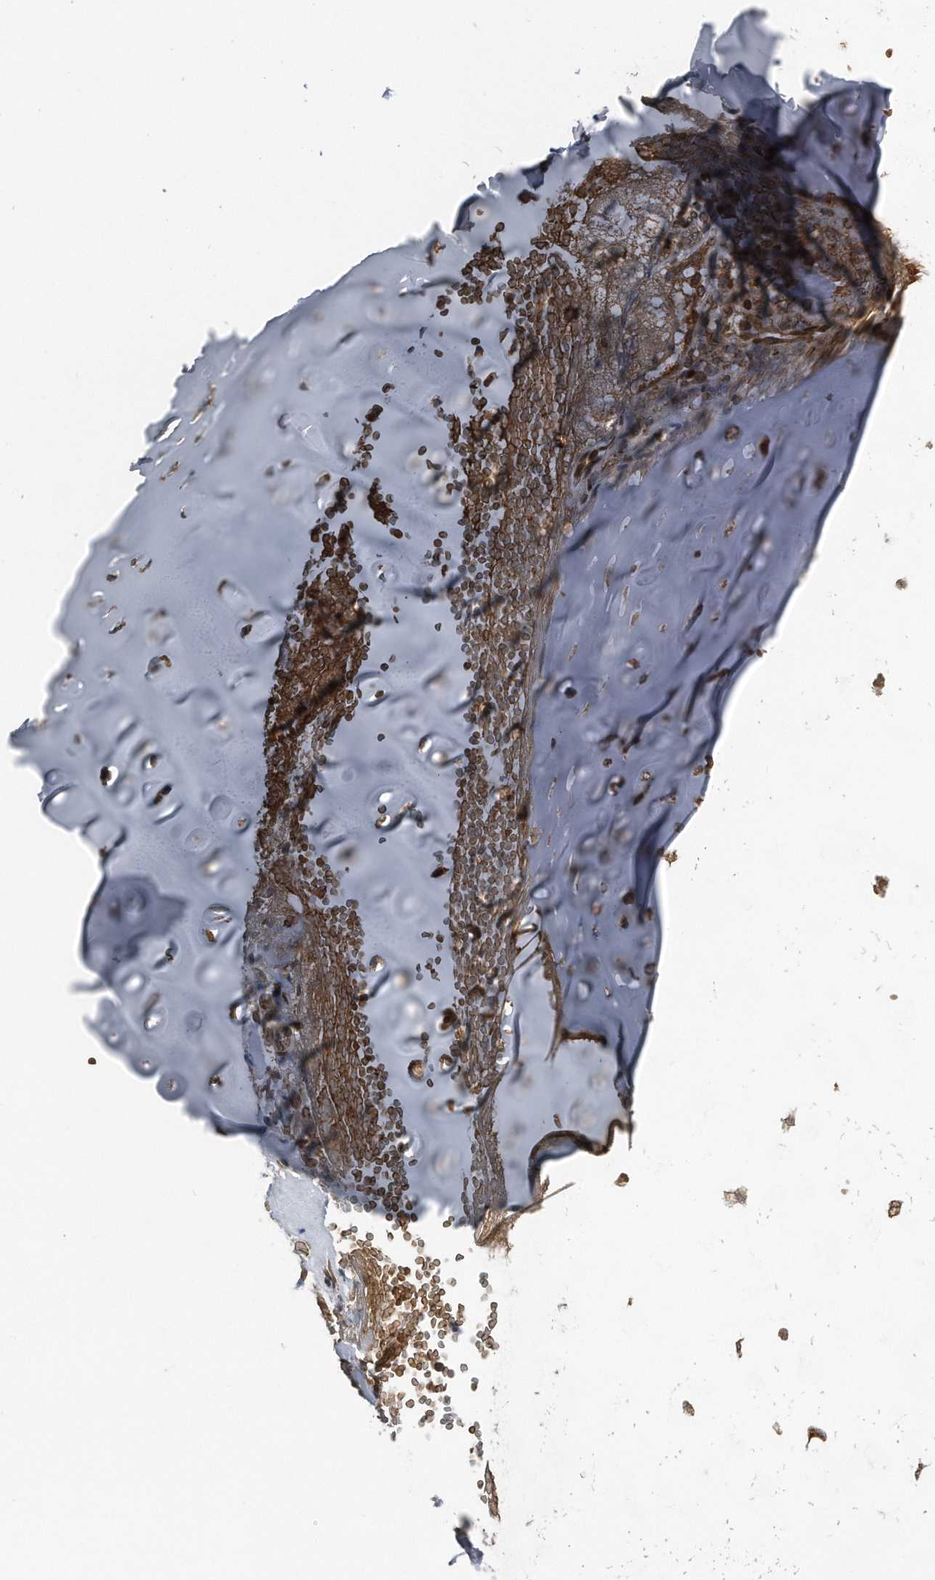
{"staining": {"intensity": "moderate", "quantity": ">75%", "location": "cytoplasmic/membranous"}, "tissue": "soft tissue", "cell_type": "Chondrocytes", "image_type": "normal", "snomed": [{"axis": "morphology", "description": "Normal tissue, NOS"}, {"axis": "morphology", "description": "Basal cell carcinoma"}, {"axis": "topography", "description": "Cartilage tissue"}, {"axis": "topography", "description": "Nasopharynx"}, {"axis": "topography", "description": "Oral tissue"}], "caption": "A medium amount of moderate cytoplasmic/membranous positivity is seen in about >75% of chondrocytes in normal soft tissue.", "gene": "ZNF79", "patient": {"sex": "female", "age": 77}}